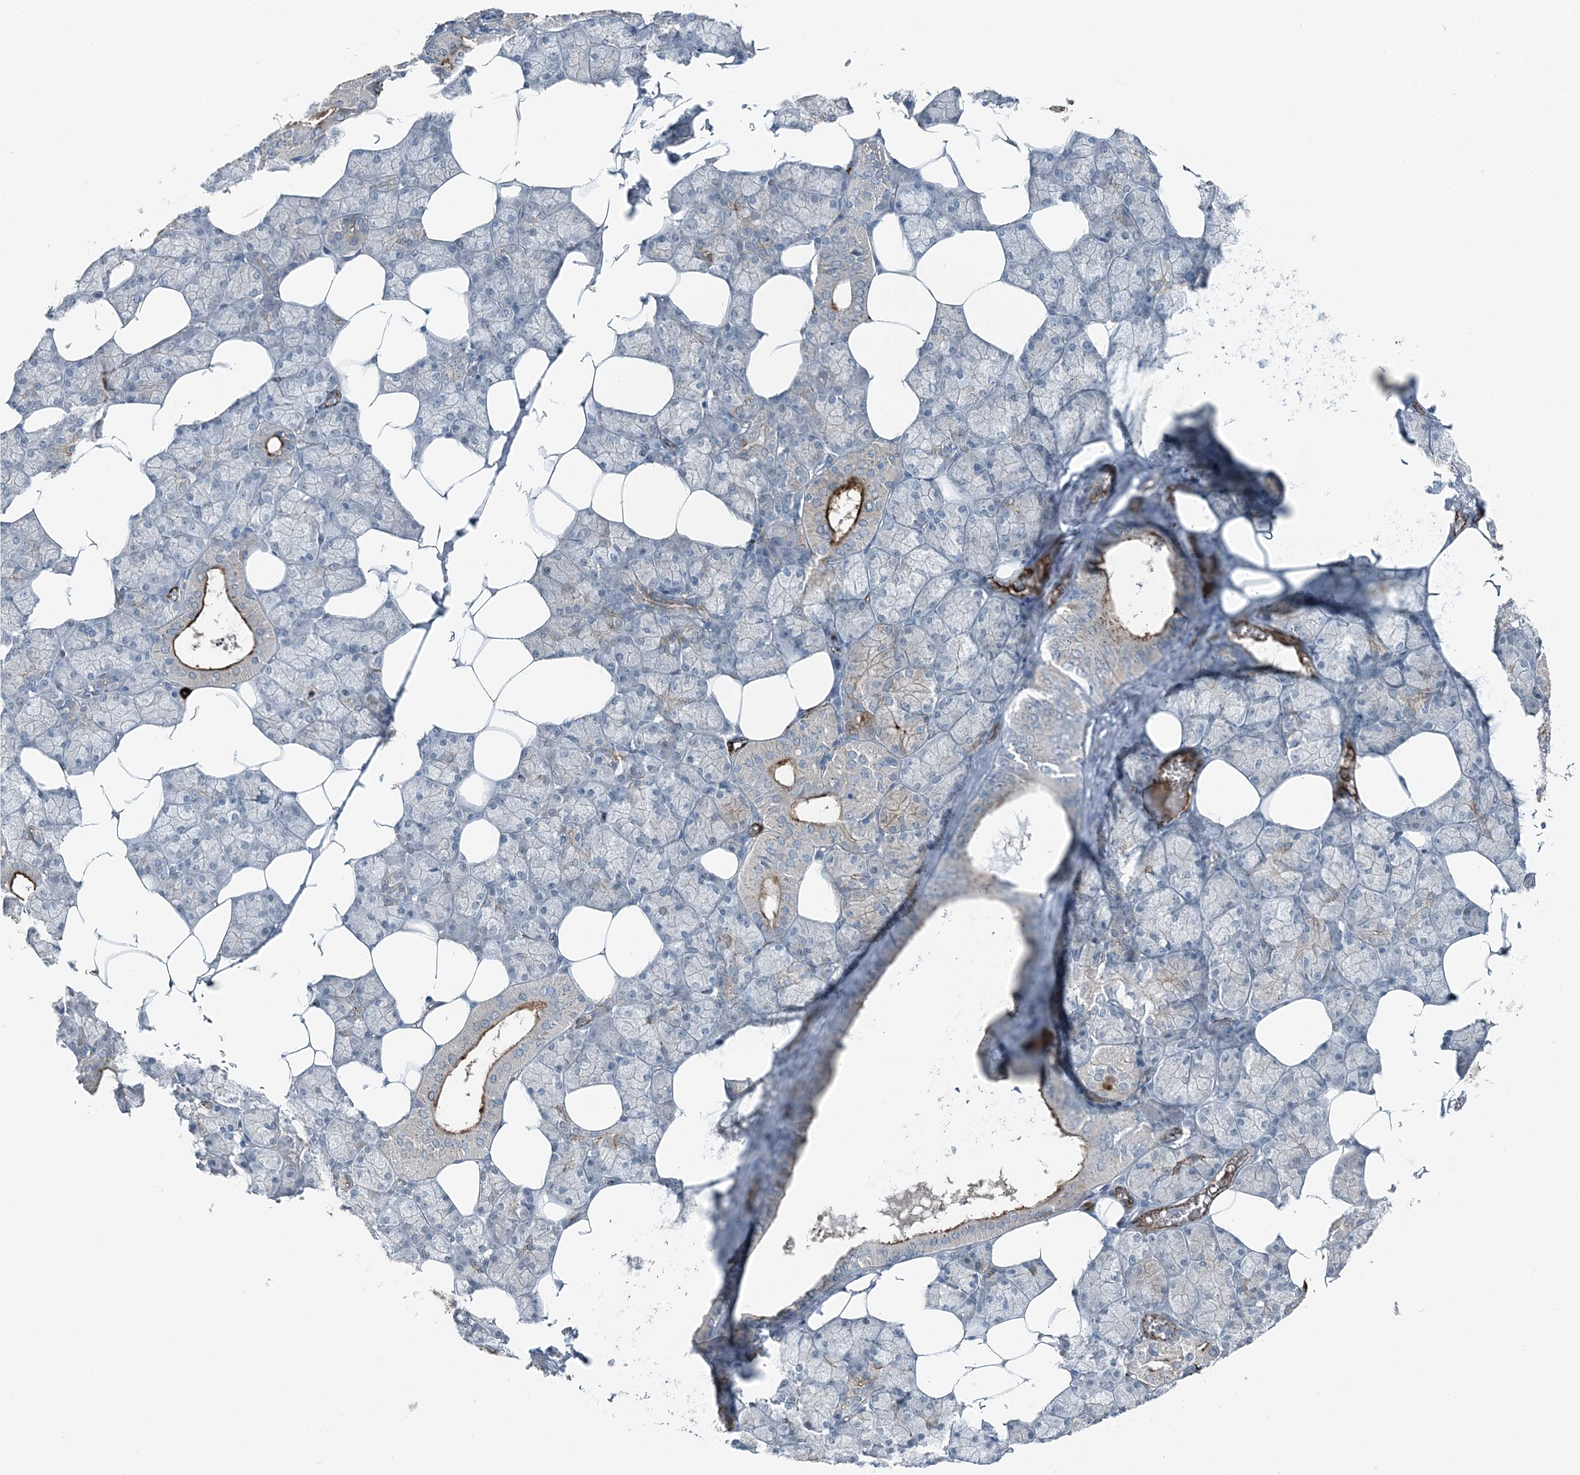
{"staining": {"intensity": "moderate", "quantity": "25%-75%", "location": "cytoplasmic/membranous"}, "tissue": "salivary gland", "cell_type": "Glandular cells", "image_type": "normal", "snomed": [{"axis": "morphology", "description": "Normal tissue, NOS"}, {"axis": "topography", "description": "Salivary gland"}], "caption": "Glandular cells display medium levels of moderate cytoplasmic/membranous staining in approximately 25%-75% of cells in normal salivary gland. The staining was performed using DAB (3,3'-diaminobenzidine) to visualize the protein expression in brown, while the nuclei were stained in blue with hematoxylin (Magnification: 20x).", "gene": "ELOVL7", "patient": {"sex": "male", "age": 62}}